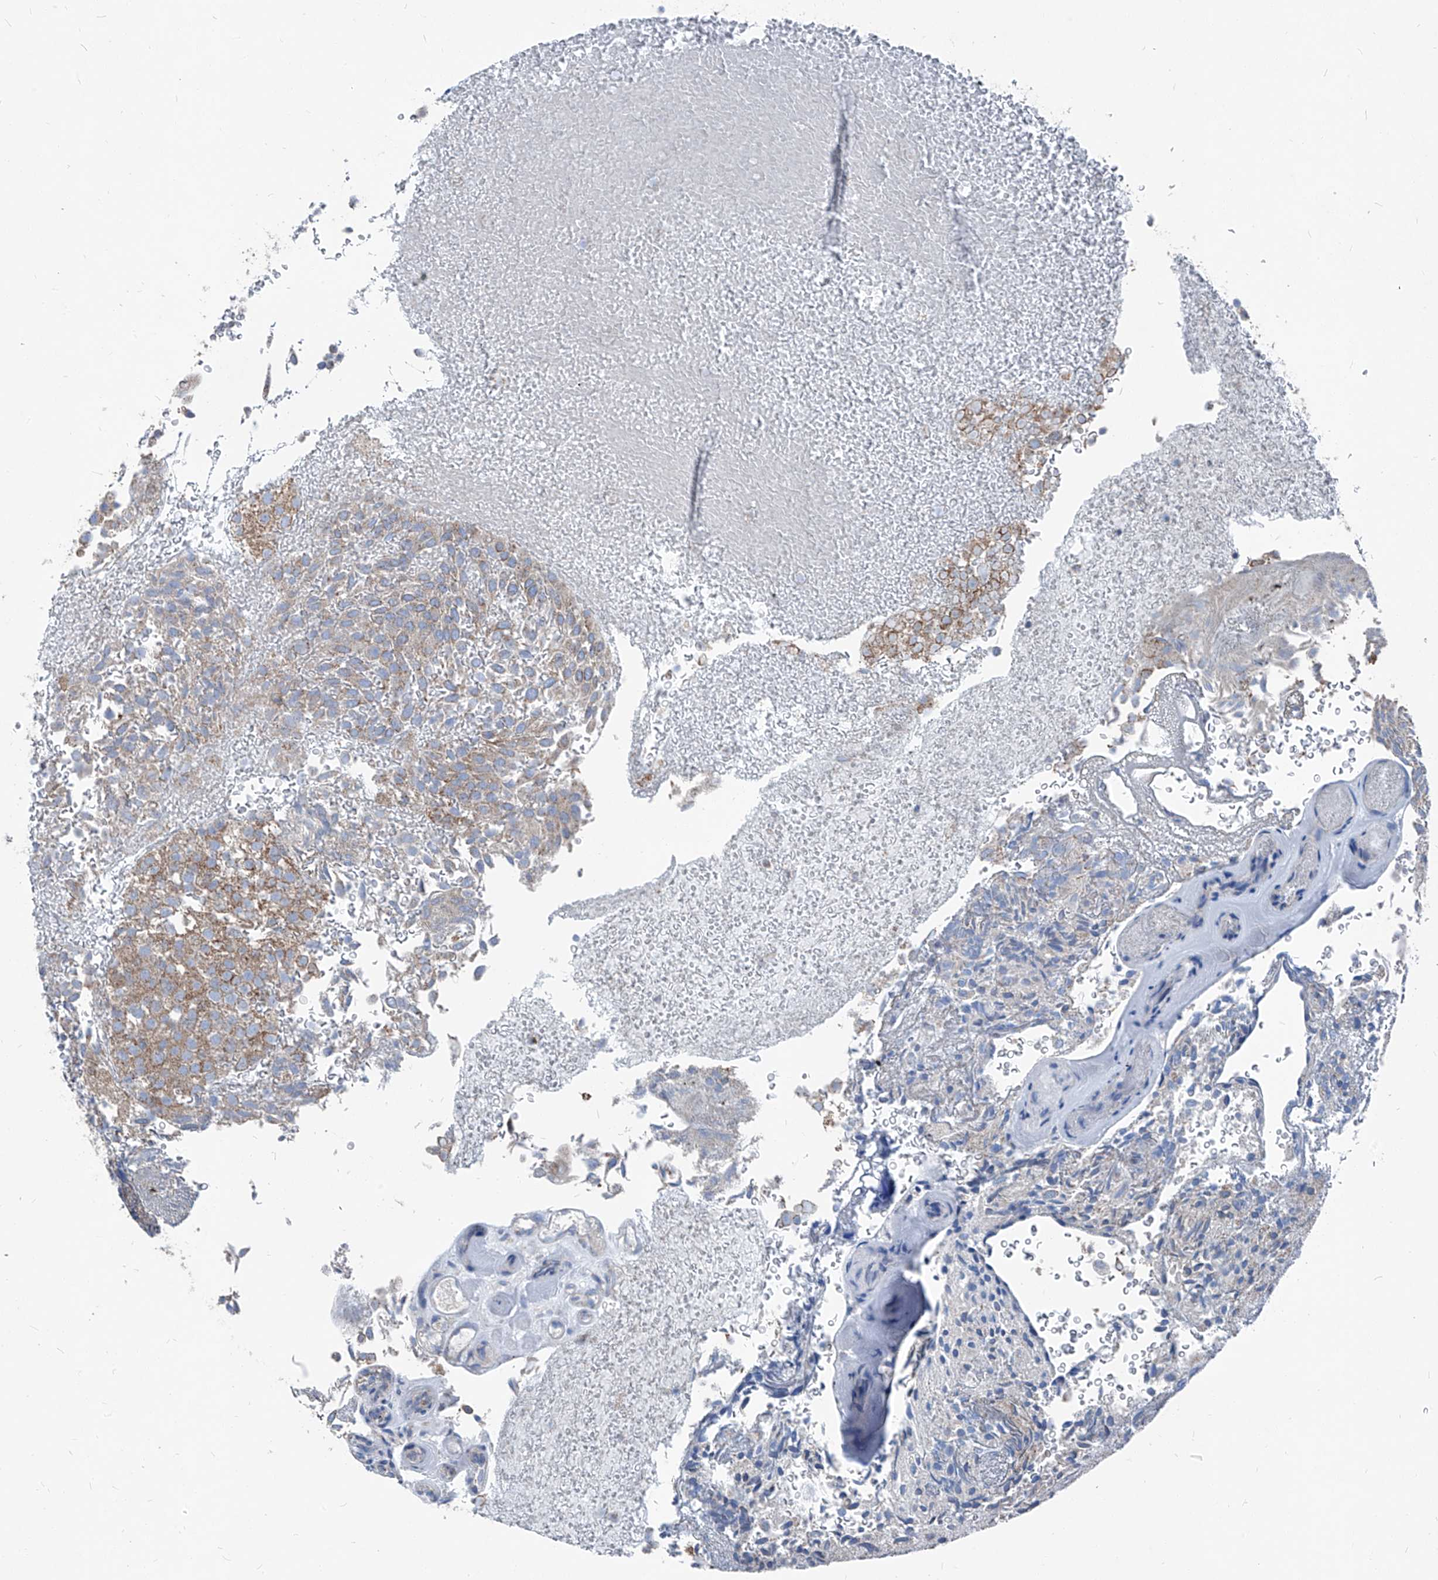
{"staining": {"intensity": "weak", "quantity": "25%-75%", "location": "cytoplasmic/membranous"}, "tissue": "urothelial cancer", "cell_type": "Tumor cells", "image_type": "cancer", "snomed": [{"axis": "morphology", "description": "Urothelial carcinoma, Low grade"}, {"axis": "topography", "description": "Urinary bladder"}], "caption": "This is an image of IHC staining of urothelial cancer, which shows weak staining in the cytoplasmic/membranous of tumor cells.", "gene": "AGPS", "patient": {"sex": "male", "age": 78}}